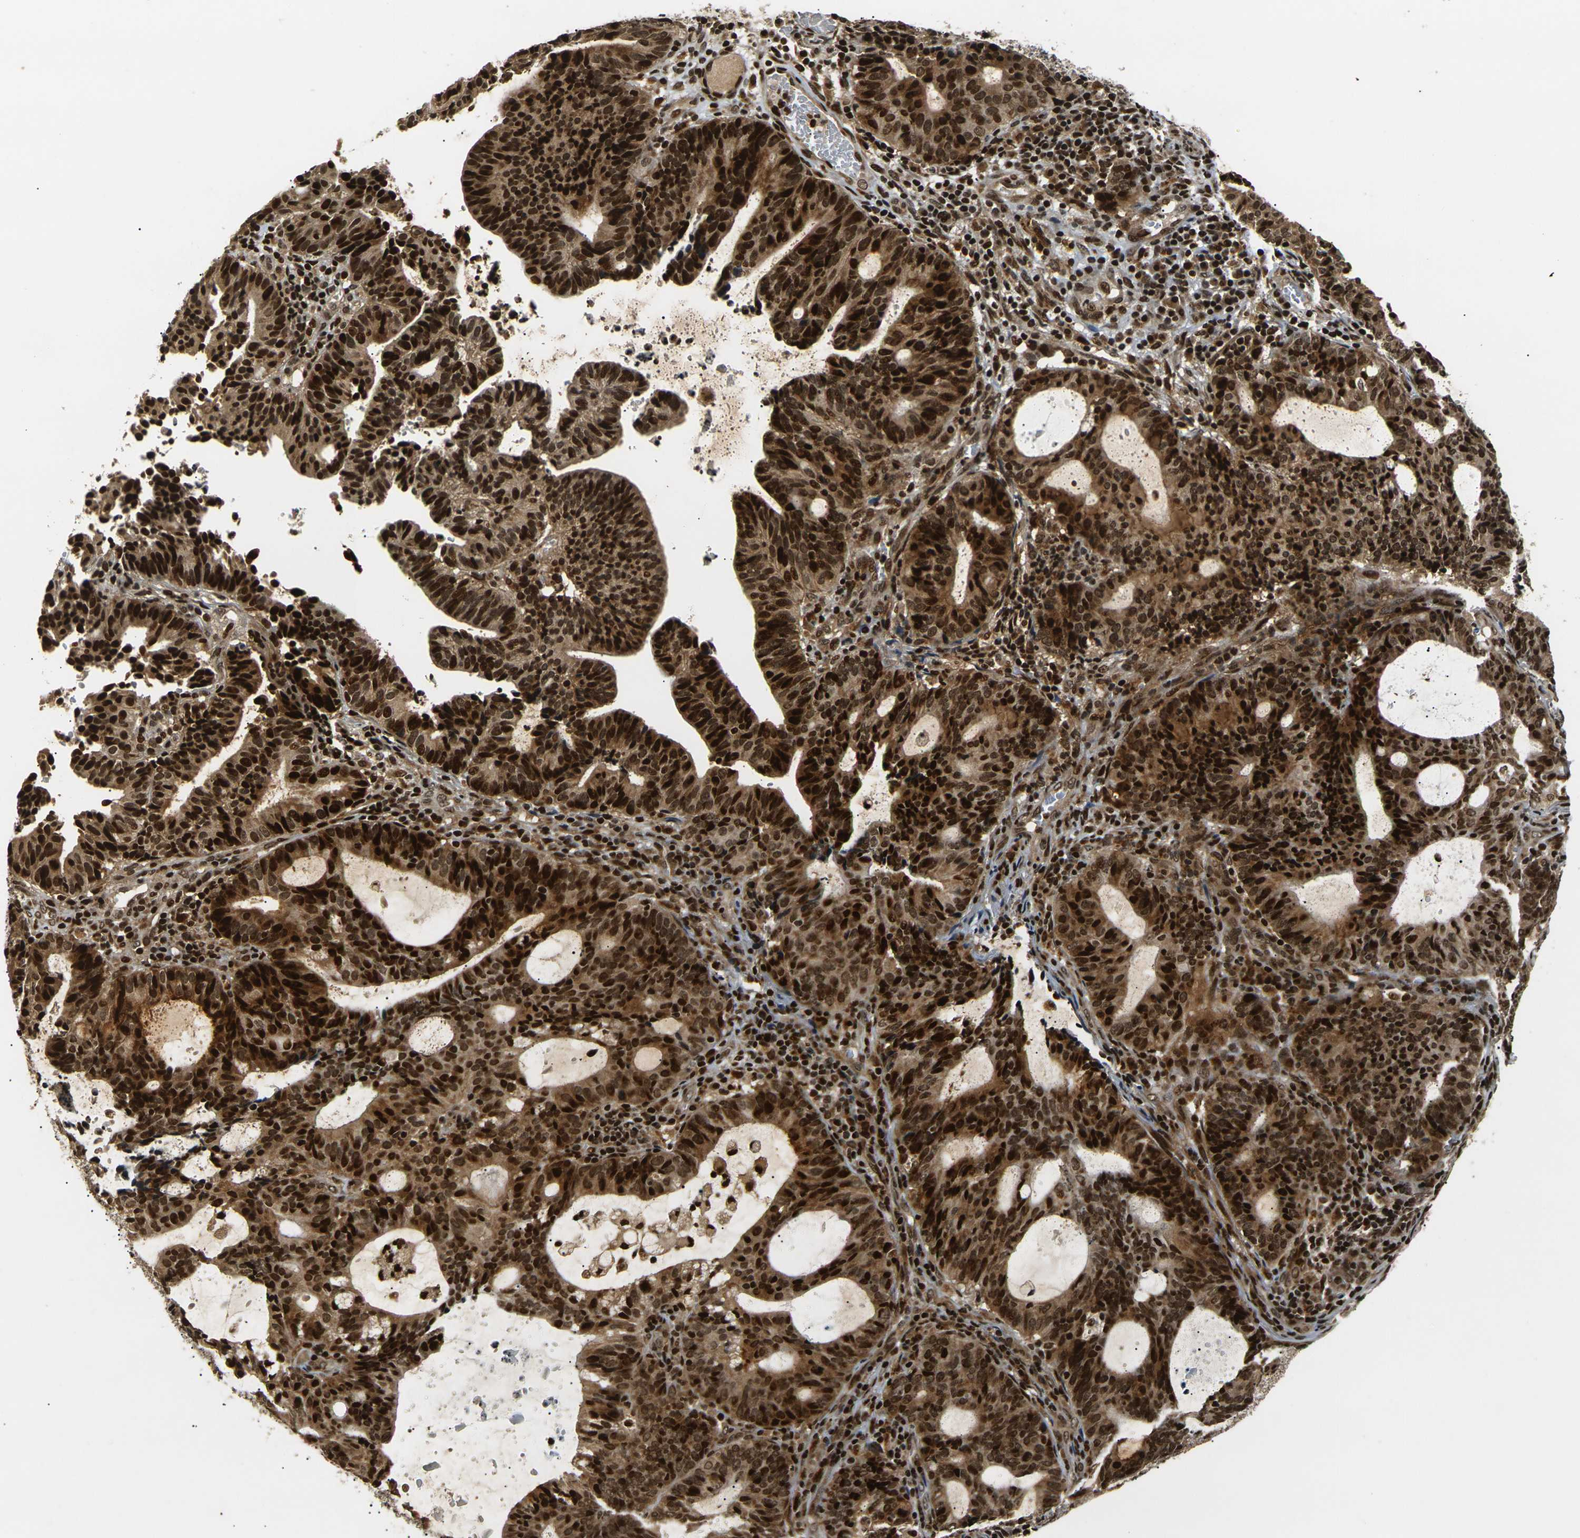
{"staining": {"intensity": "strong", "quantity": ">75%", "location": "cytoplasmic/membranous,nuclear"}, "tissue": "endometrial cancer", "cell_type": "Tumor cells", "image_type": "cancer", "snomed": [{"axis": "morphology", "description": "Adenocarcinoma, NOS"}, {"axis": "topography", "description": "Uterus"}], "caption": "Brown immunohistochemical staining in human adenocarcinoma (endometrial) demonstrates strong cytoplasmic/membranous and nuclear expression in about >75% of tumor cells.", "gene": "ACTL6A", "patient": {"sex": "female", "age": 83}}